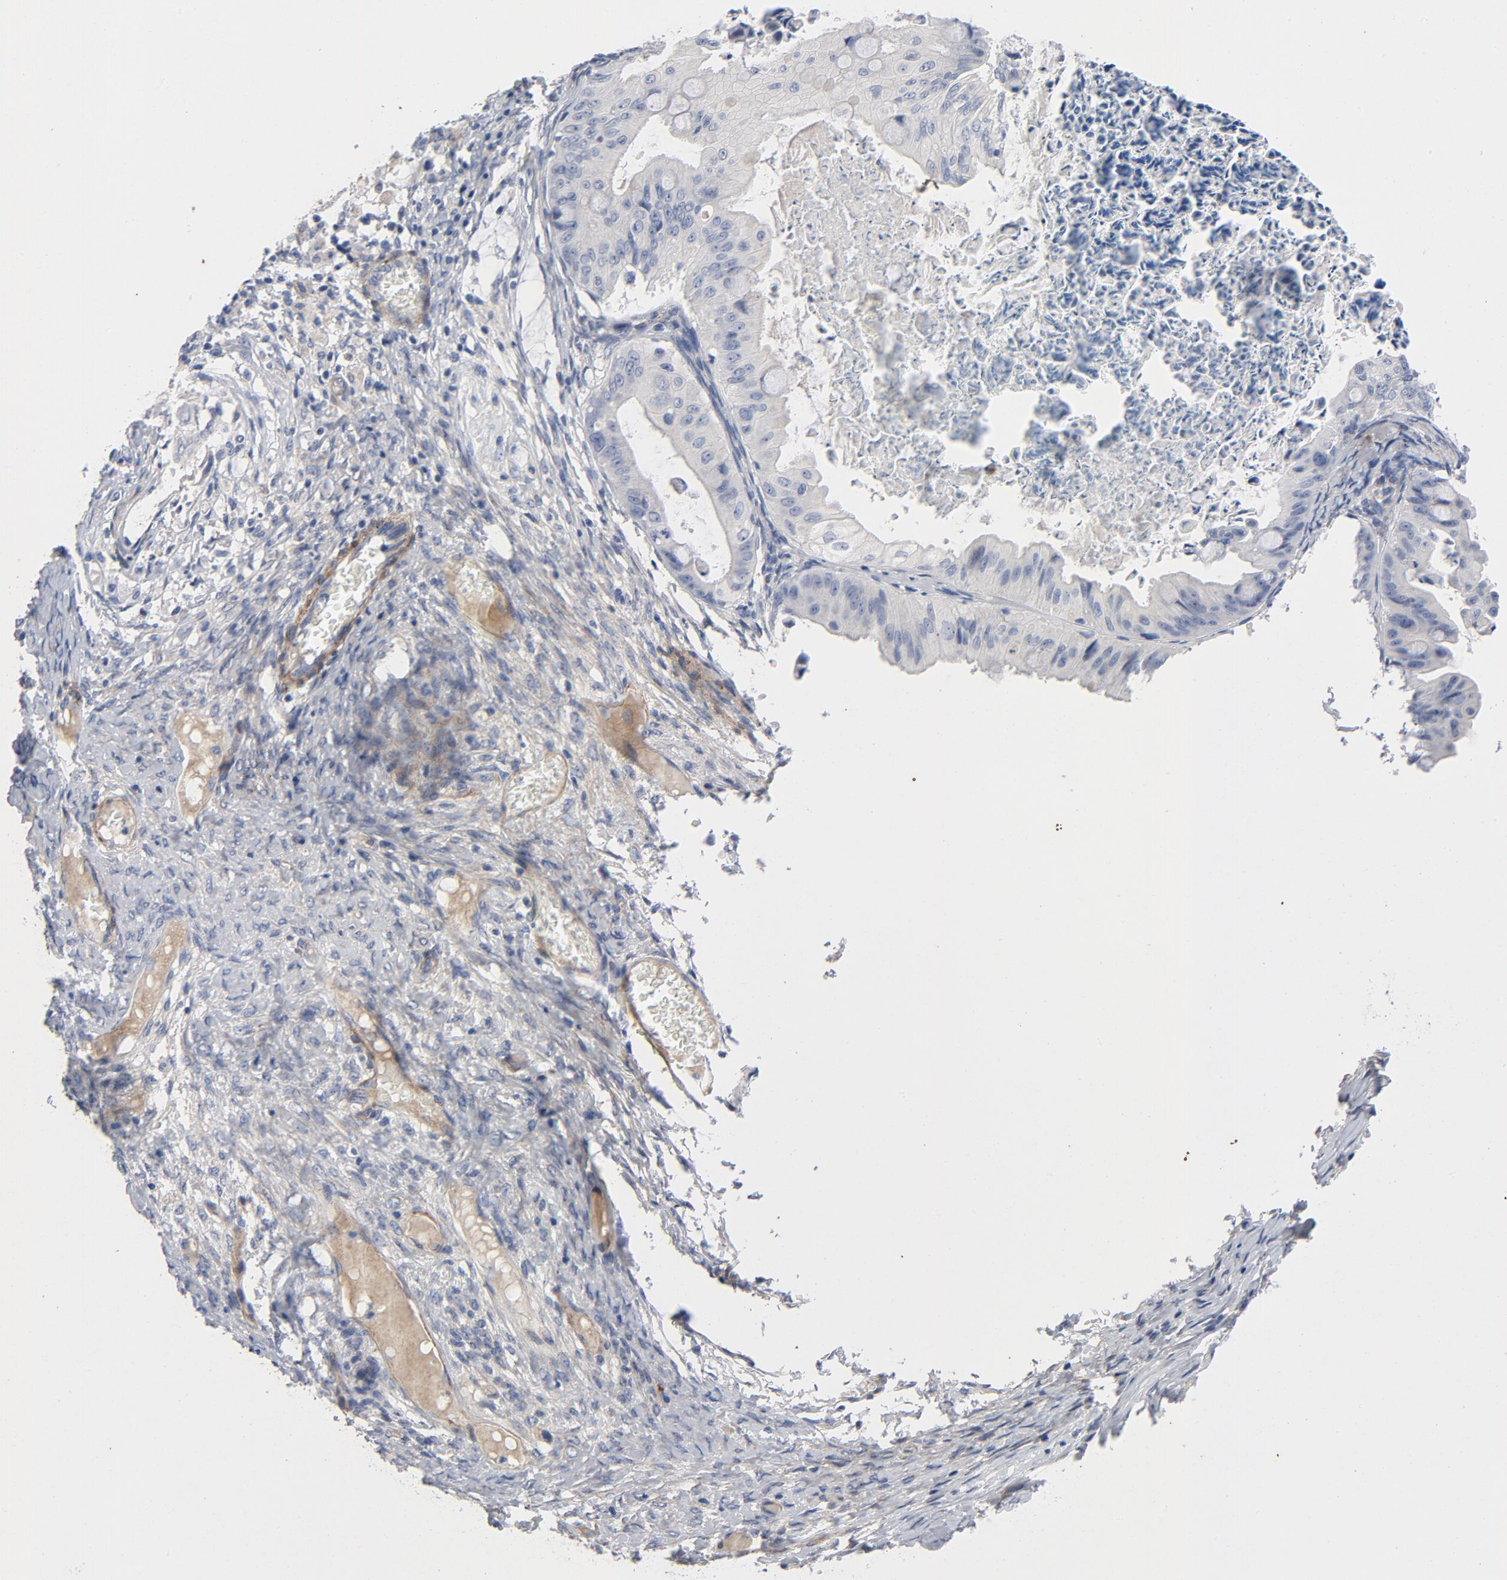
{"staining": {"intensity": "negative", "quantity": "none", "location": "none"}, "tissue": "ovarian cancer", "cell_type": "Tumor cells", "image_type": "cancer", "snomed": [{"axis": "morphology", "description": "Cystadenocarcinoma, mucinous, NOS"}, {"axis": "topography", "description": "Ovary"}], "caption": "This is an immunohistochemistry photomicrograph of human ovarian cancer (mucinous cystadenocarcinoma). There is no positivity in tumor cells.", "gene": "LAMC1", "patient": {"sex": "female", "age": 37}}